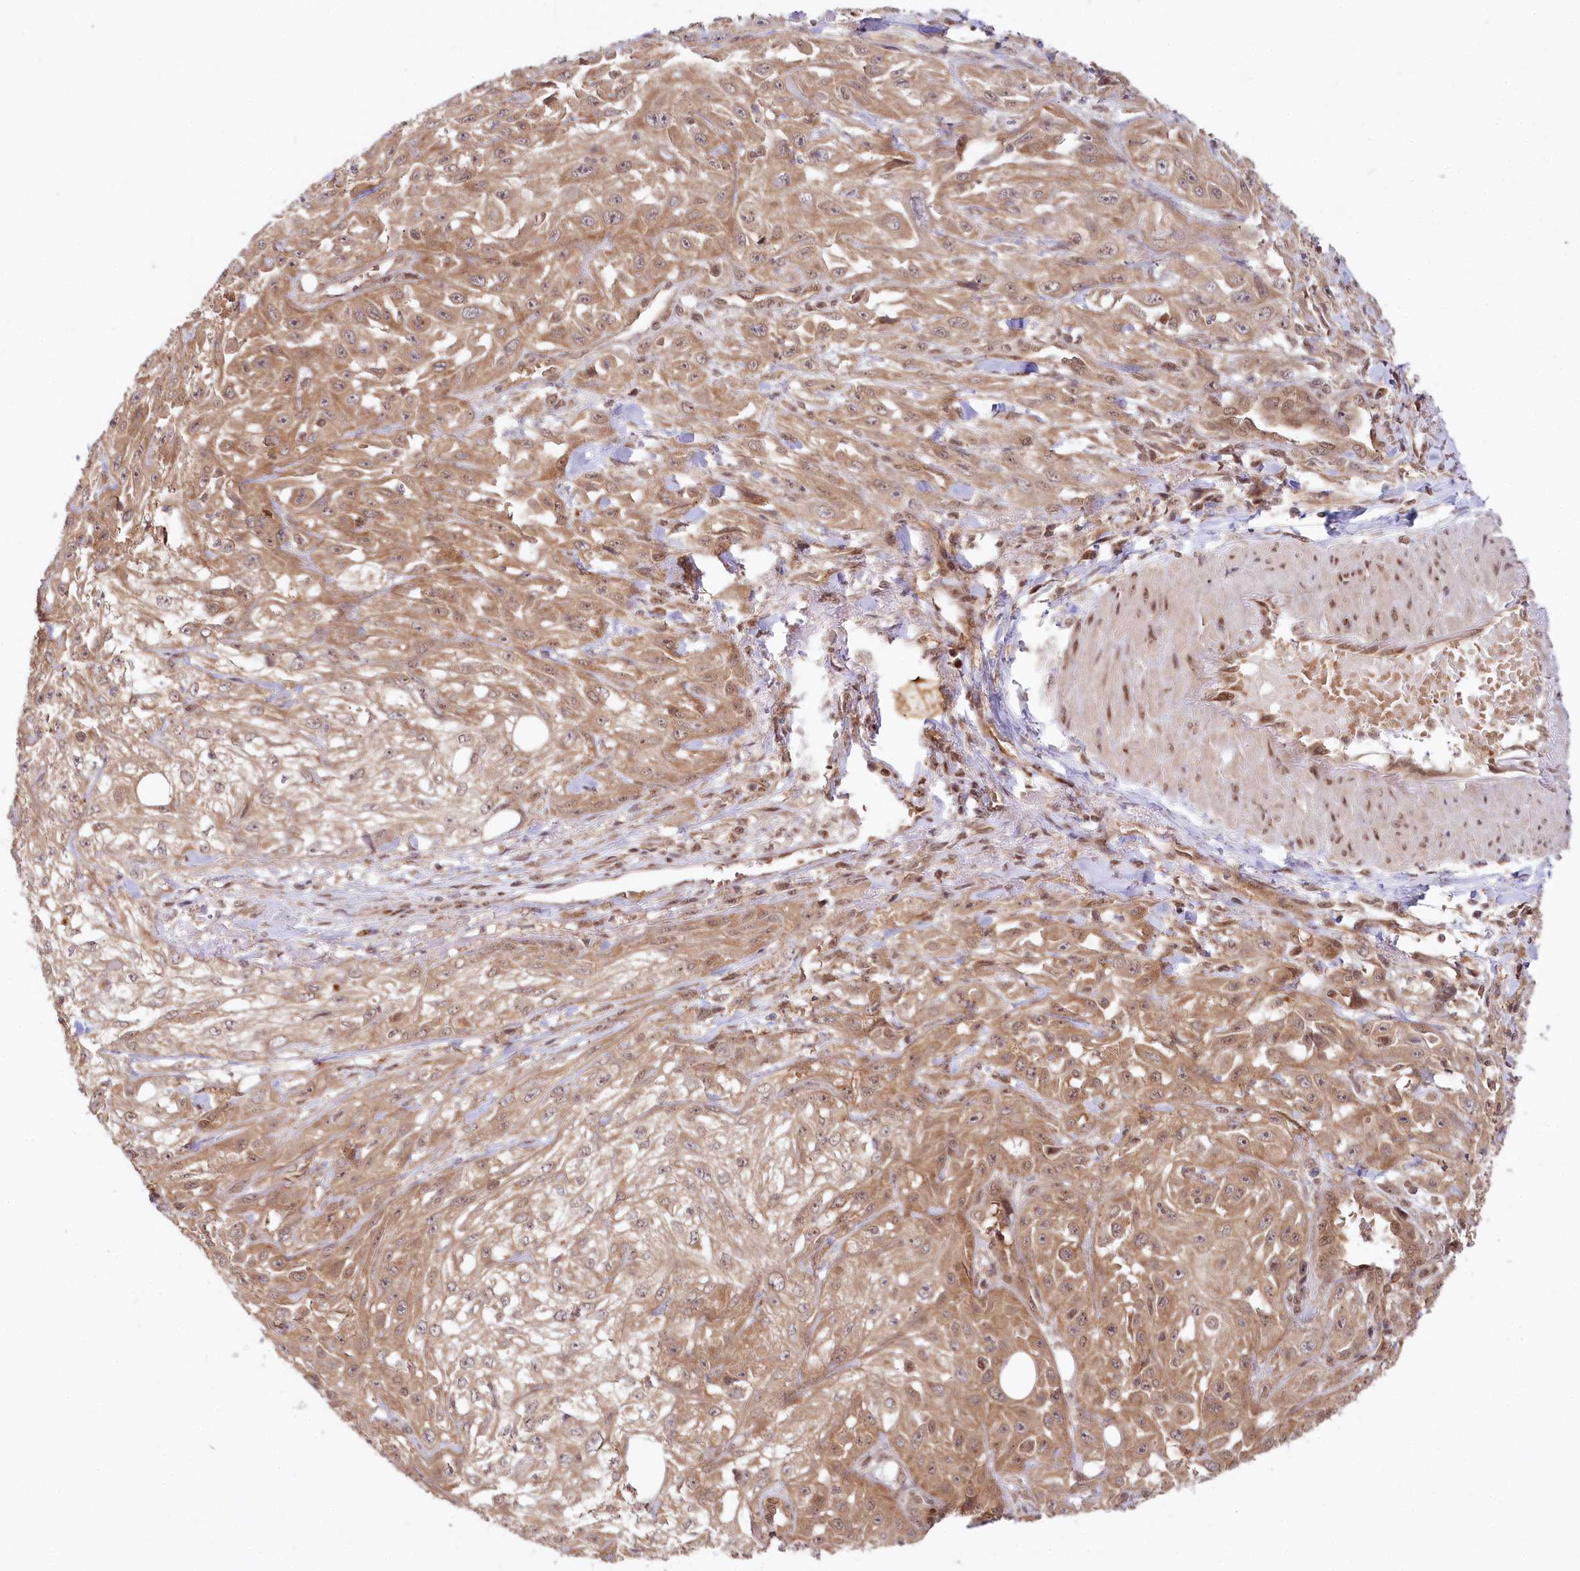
{"staining": {"intensity": "moderate", "quantity": ">75%", "location": "cytoplasmic/membranous"}, "tissue": "skin cancer", "cell_type": "Tumor cells", "image_type": "cancer", "snomed": [{"axis": "morphology", "description": "Squamous cell carcinoma, NOS"}, {"axis": "morphology", "description": "Squamous cell carcinoma, metastatic, NOS"}, {"axis": "topography", "description": "Skin"}, {"axis": "topography", "description": "Lymph node"}], "caption": "Moderate cytoplasmic/membranous protein positivity is identified in approximately >75% of tumor cells in skin cancer (metastatic squamous cell carcinoma).", "gene": "CCDC65", "patient": {"sex": "male", "age": 75}}